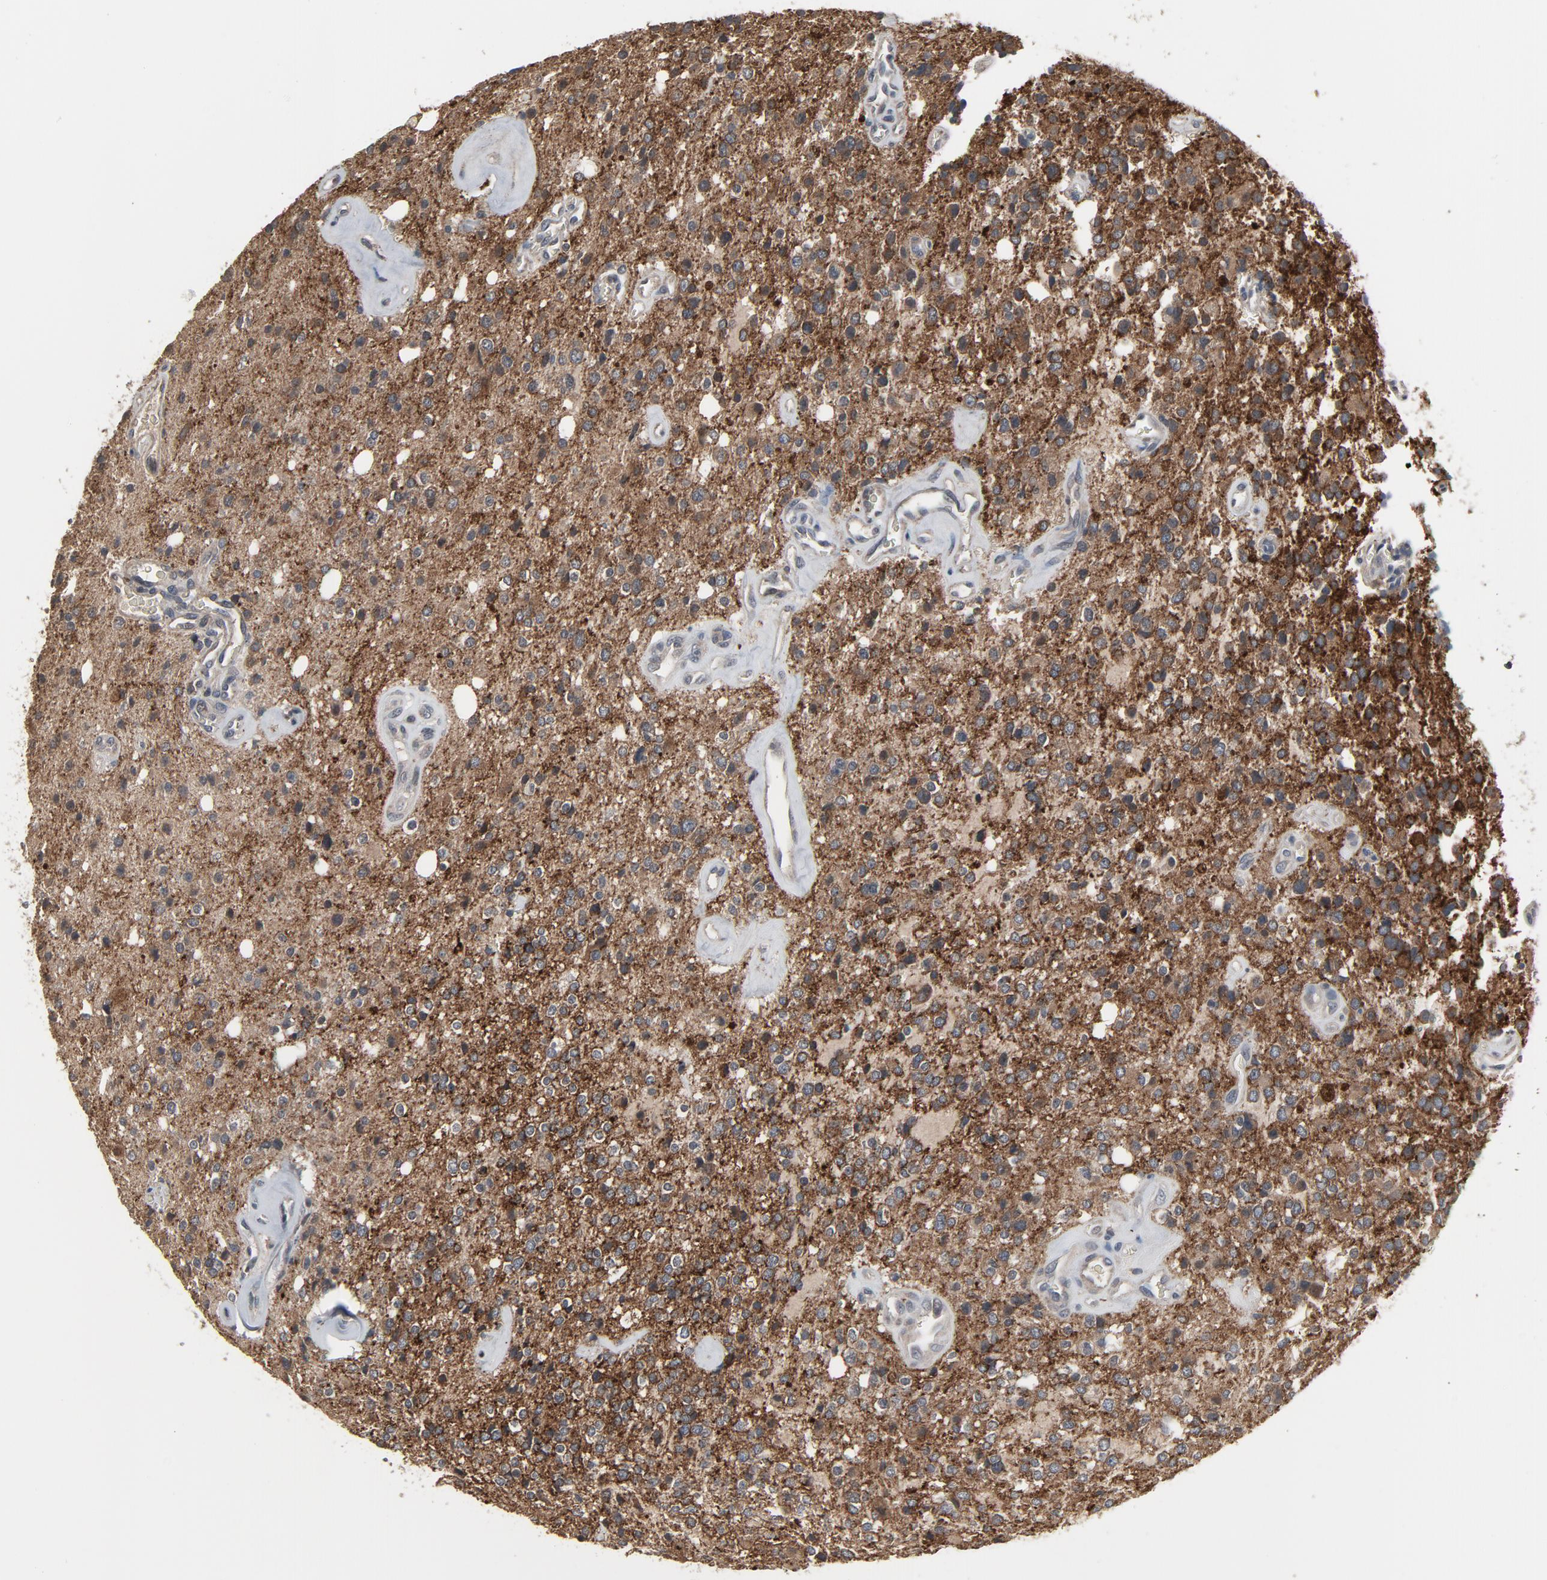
{"staining": {"intensity": "moderate", "quantity": "25%-75%", "location": "cytoplasmic/membranous"}, "tissue": "glioma", "cell_type": "Tumor cells", "image_type": "cancer", "snomed": [{"axis": "morphology", "description": "Glioma, malignant, High grade"}, {"axis": "topography", "description": "Brain"}], "caption": "Glioma stained with a protein marker shows moderate staining in tumor cells.", "gene": "PDZD4", "patient": {"sex": "male", "age": 47}}